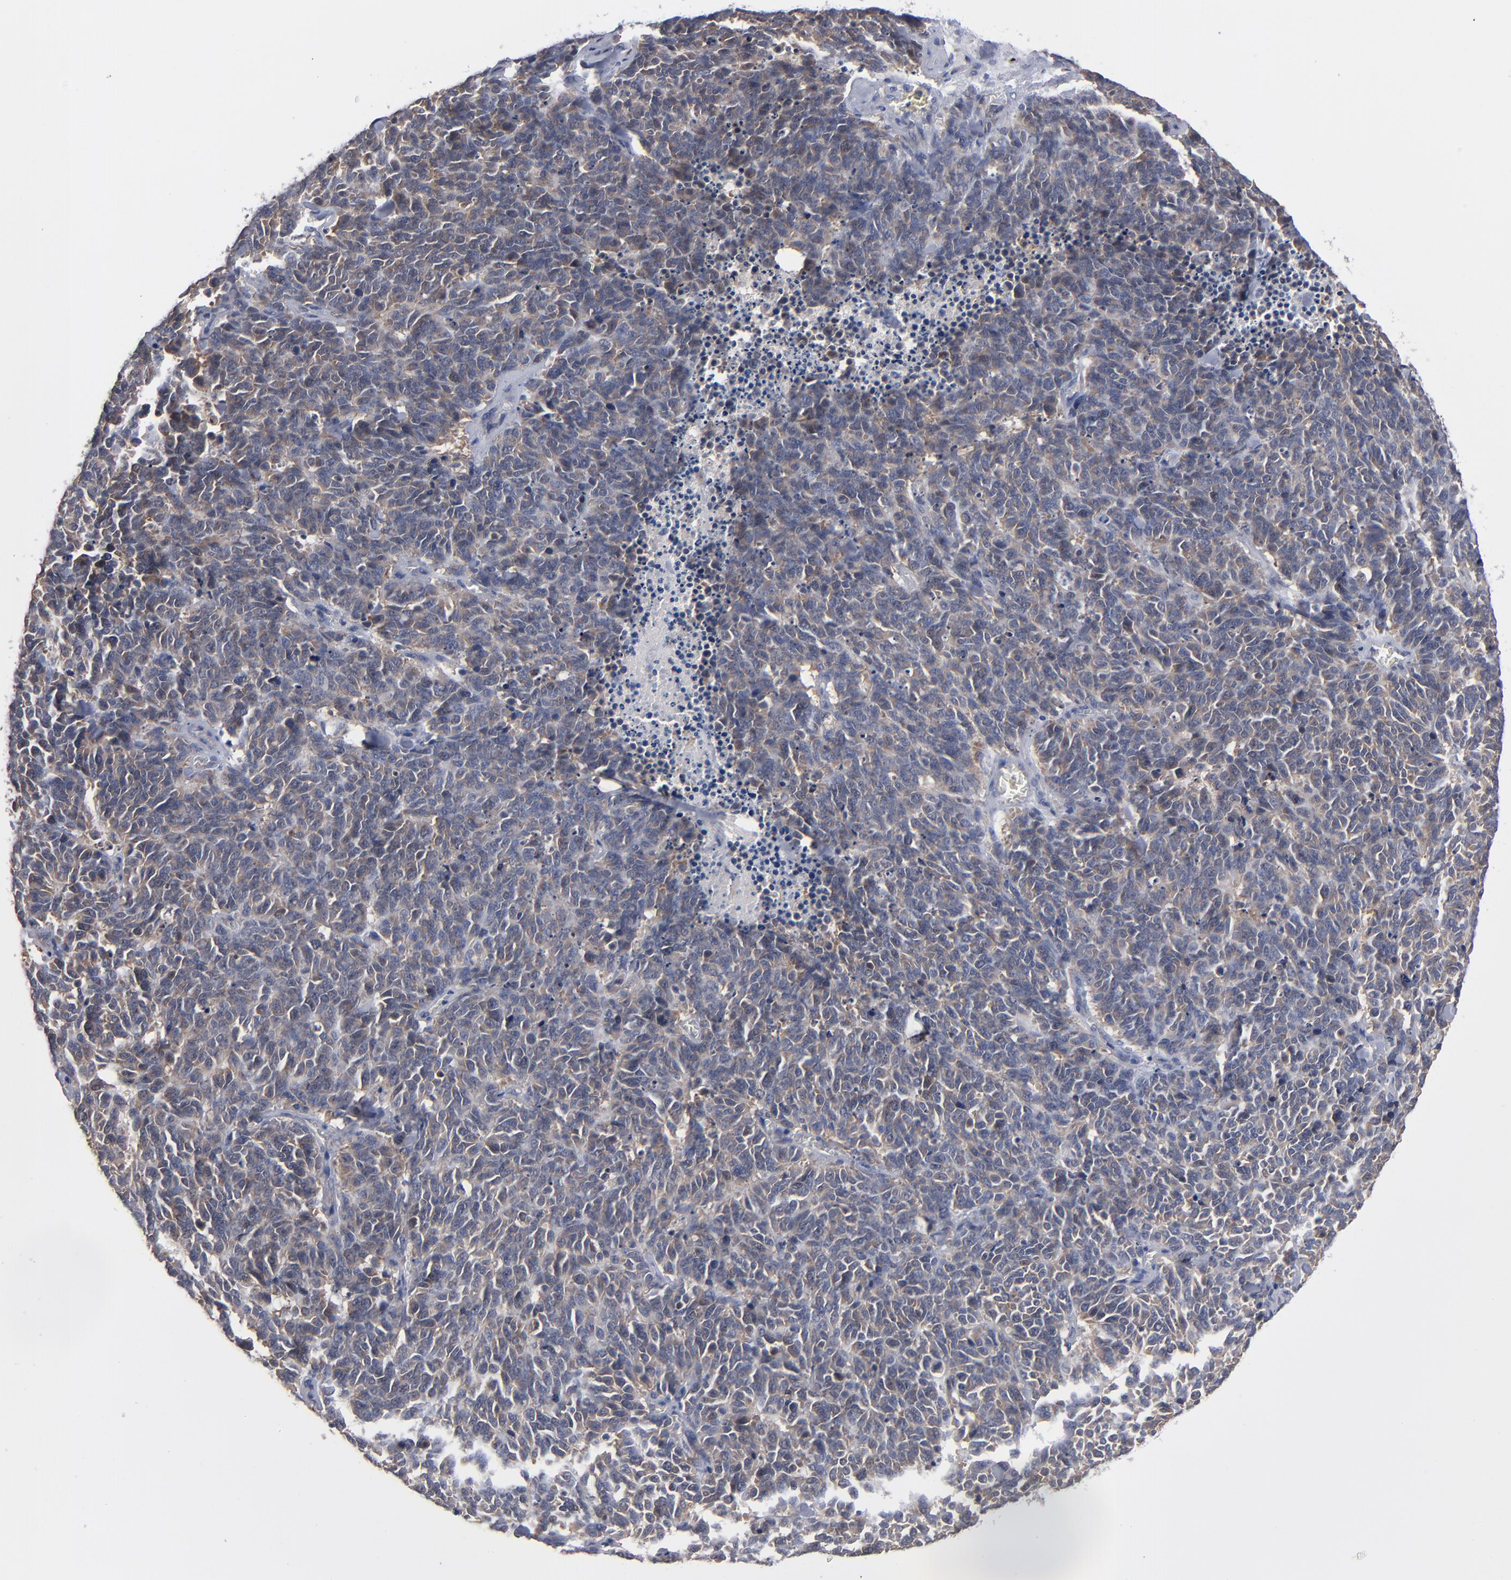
{"staining": {"intensity": "weak", "quantity": "<25%", "location": "cytoplasmic/membranous"}, "tissue": "lung cancer", "cell_type": "Tumor cells", "image_type": "cancer", "snomed": [{"axis": "morphology", "description": "Neoplasm, malignant, NOS"}, {"axis": "topography", "description": "Lung"}], "caption": "There is no significant expression in tumor cells of malignant neoplasm (lung). The staining is performed using DAB brown chromogen with nuclei counter-stained in using hematoxylin.", "gene": "ALG13", "patient": {"sex": "female", "age": 58}}